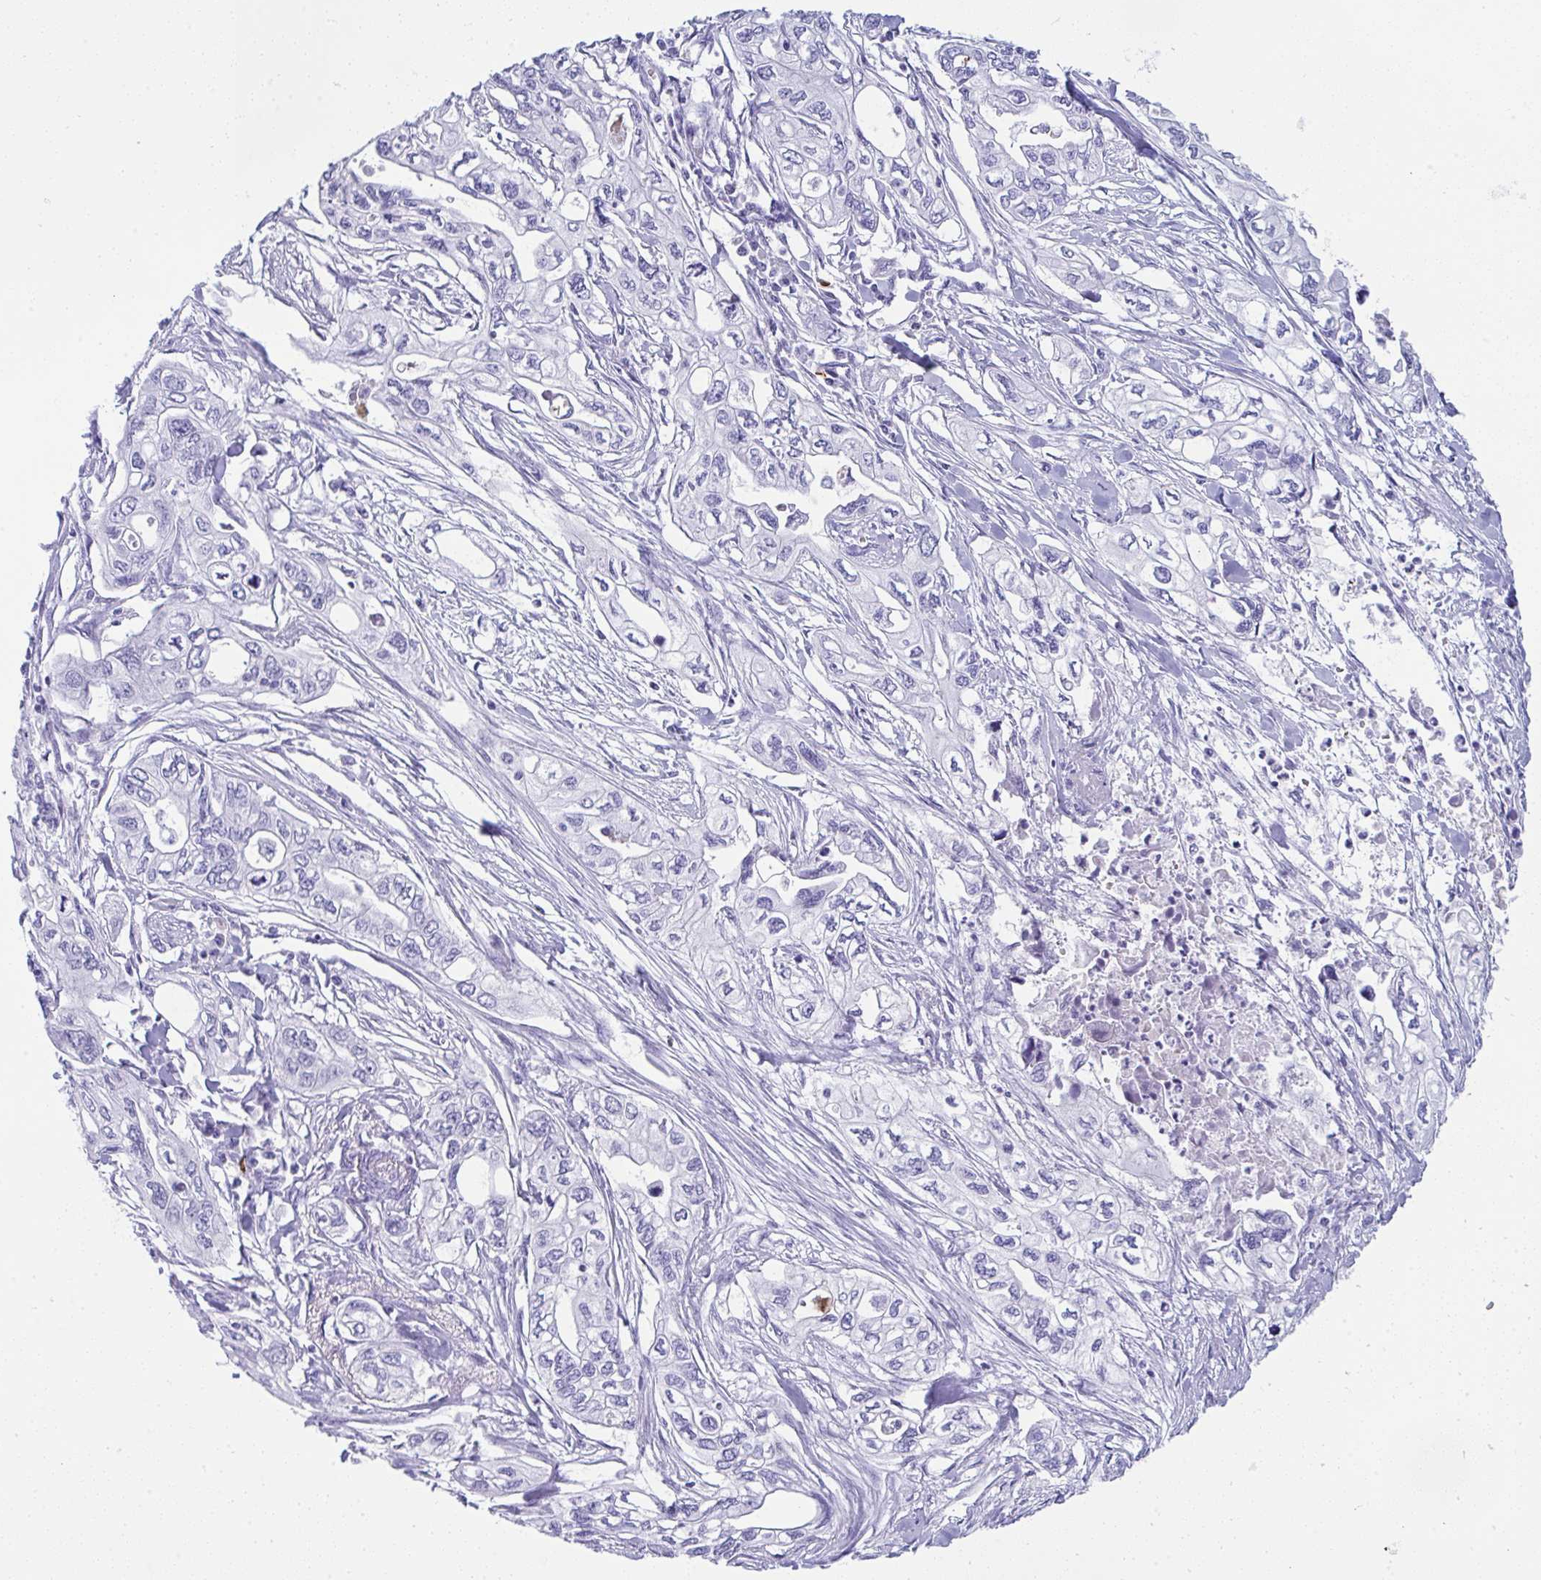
{"staining": {"intensity": "negative", "quantity": "none", "location": "none"}, "tissue": "pancreatic cancer", "cell_type": "Tumor cells", "image_type": "cancer", "snomed": [{"axis": "morphology", "description": "Adenocarcinoma, NOS"}, {"axis": "topography", "description": "Pancreas"}], "caption": "Immunohistochemical staining of pancreatic cancer exhibits no significant staining in tumor cells.", "gene": "JCHAIN", "patient": {"sex": "male", "age": 68}}